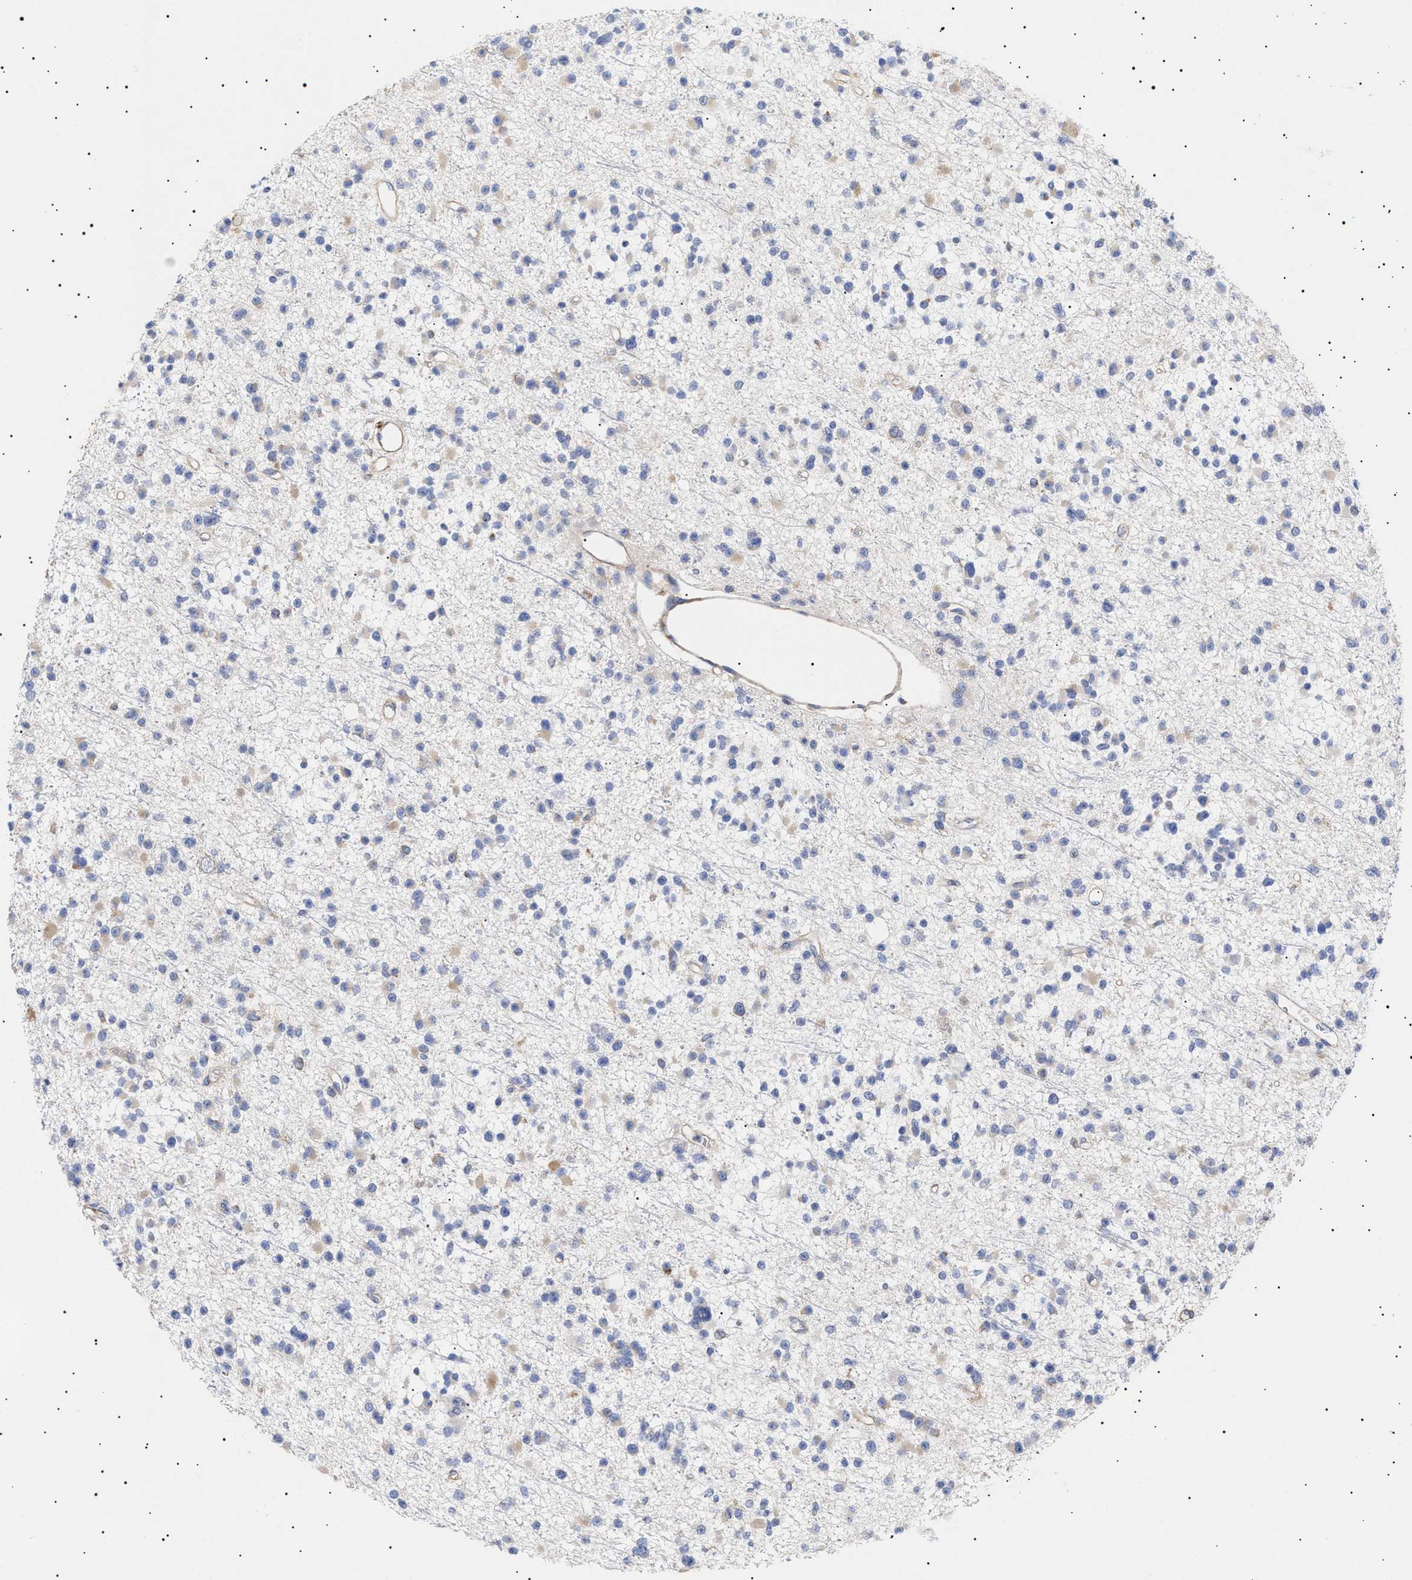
{"staining": {"intensity": "weak", "quantity": "<25%", "location": "cytoplasmic/membranous"}, "tissue": "glioma", "cell_type": "Tumor cells", "image_type": "cancer", "snomed": [{"axis": "morphology", "description": "Glioma, malignant, Low grade"}, {"axis": "topography", "description": "Brain"}], "caption": "Tumor cells are negative for protein expression in human malignant glioma (low-grade).", "gene": "ERCC6L2", "patient": {"sex": "female", "age": 22}}